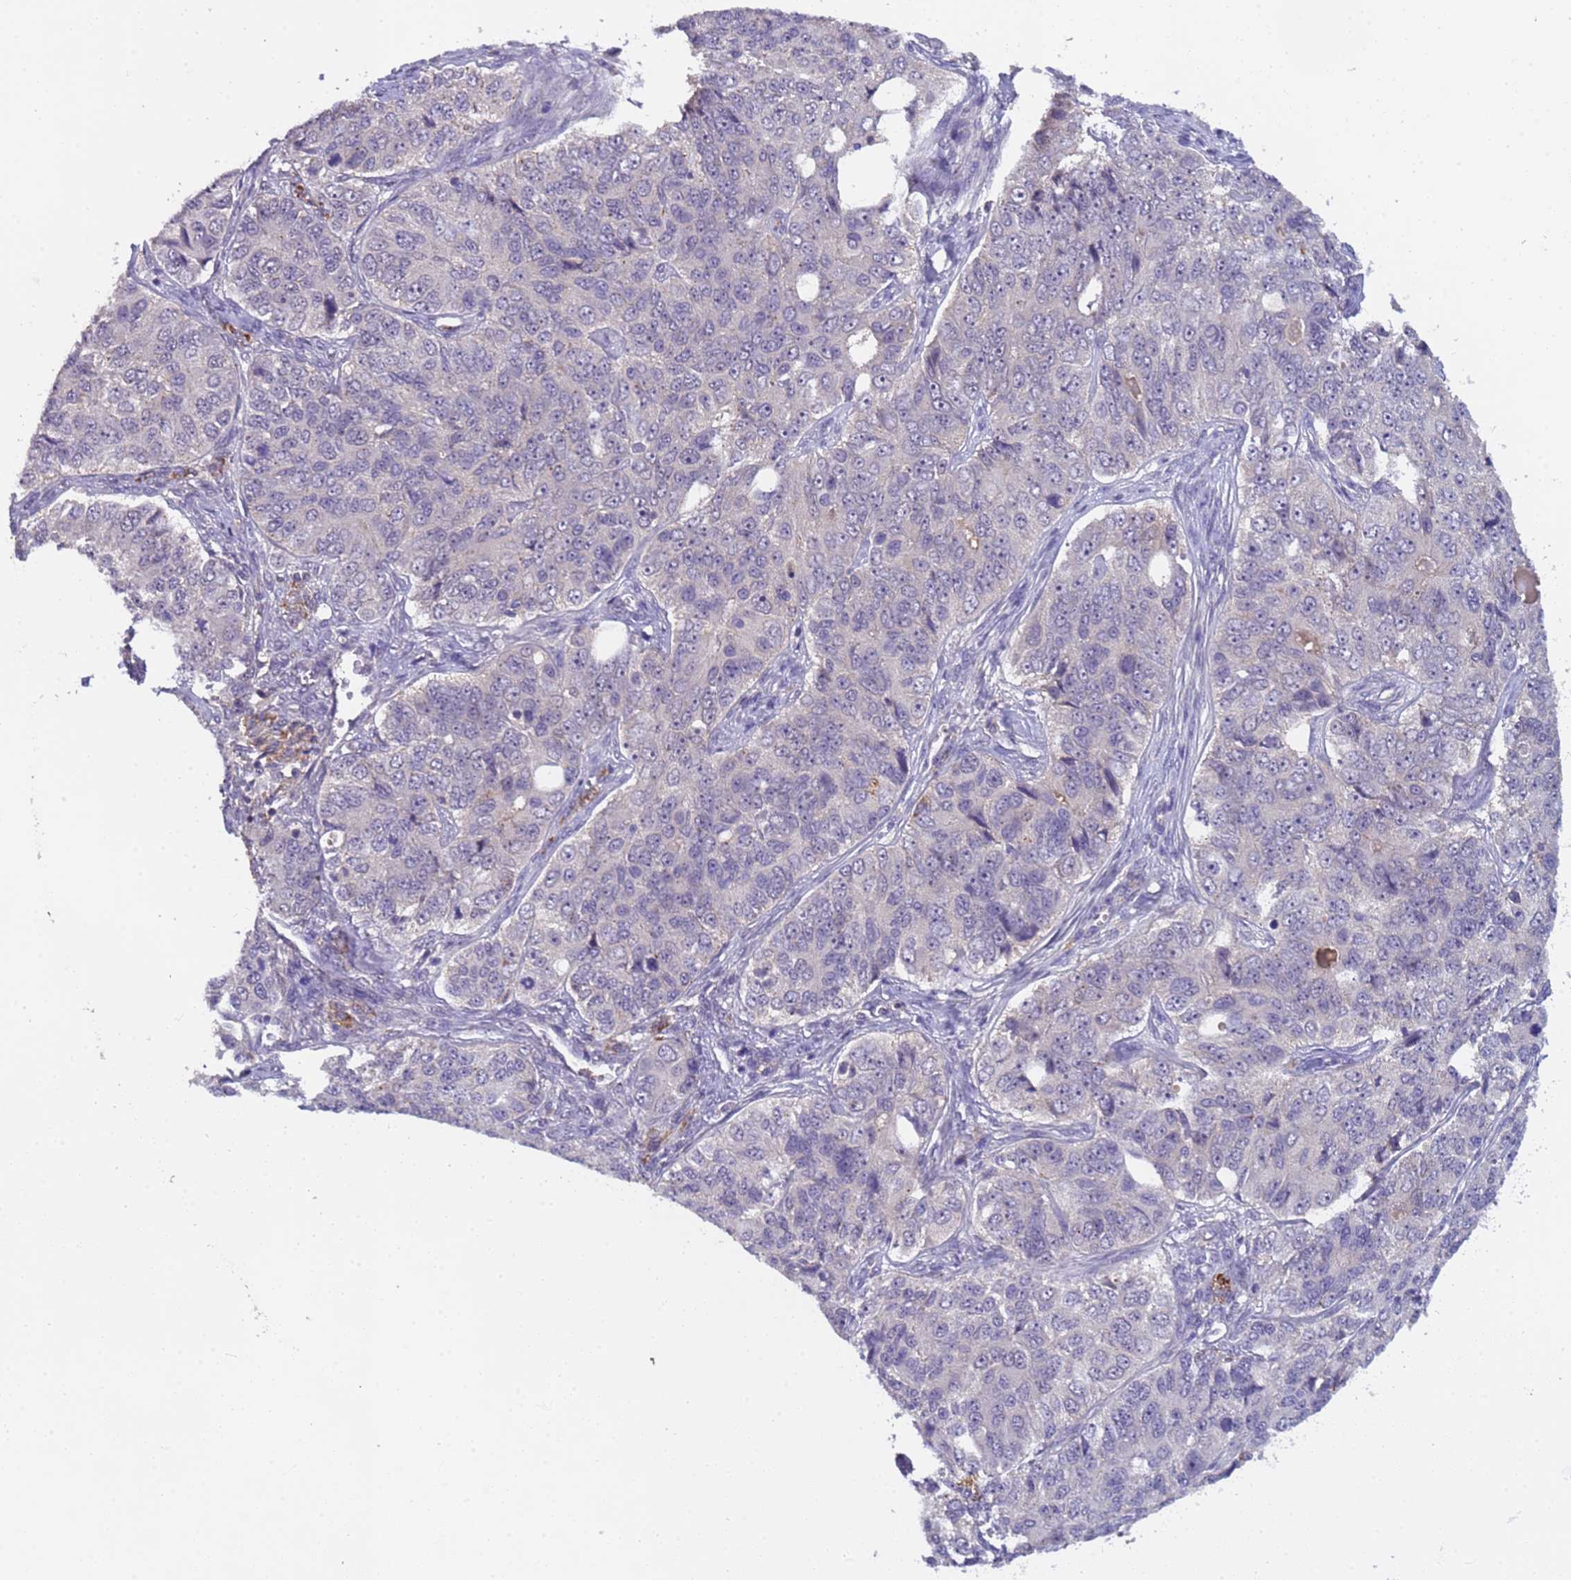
{"staining": {"intensity": "negative", "quantity": "none", "location": "none"}, "tissue": "ovarian cancer", "cell_type": "Tumor cells", "image_type": "cancer", "snomed": [{"axis": "morphology", "description": "Carcinoma, endometroid"}, {"axis": "topography", "description": "Ovary"}], "caption": "This is an immunohistochemistry micrograph of human ovarian endometroid carcinoma. There is no expression in tumor cells.", "gene": "ZNF248", "patient": {"sex": "female", "age": 51}}